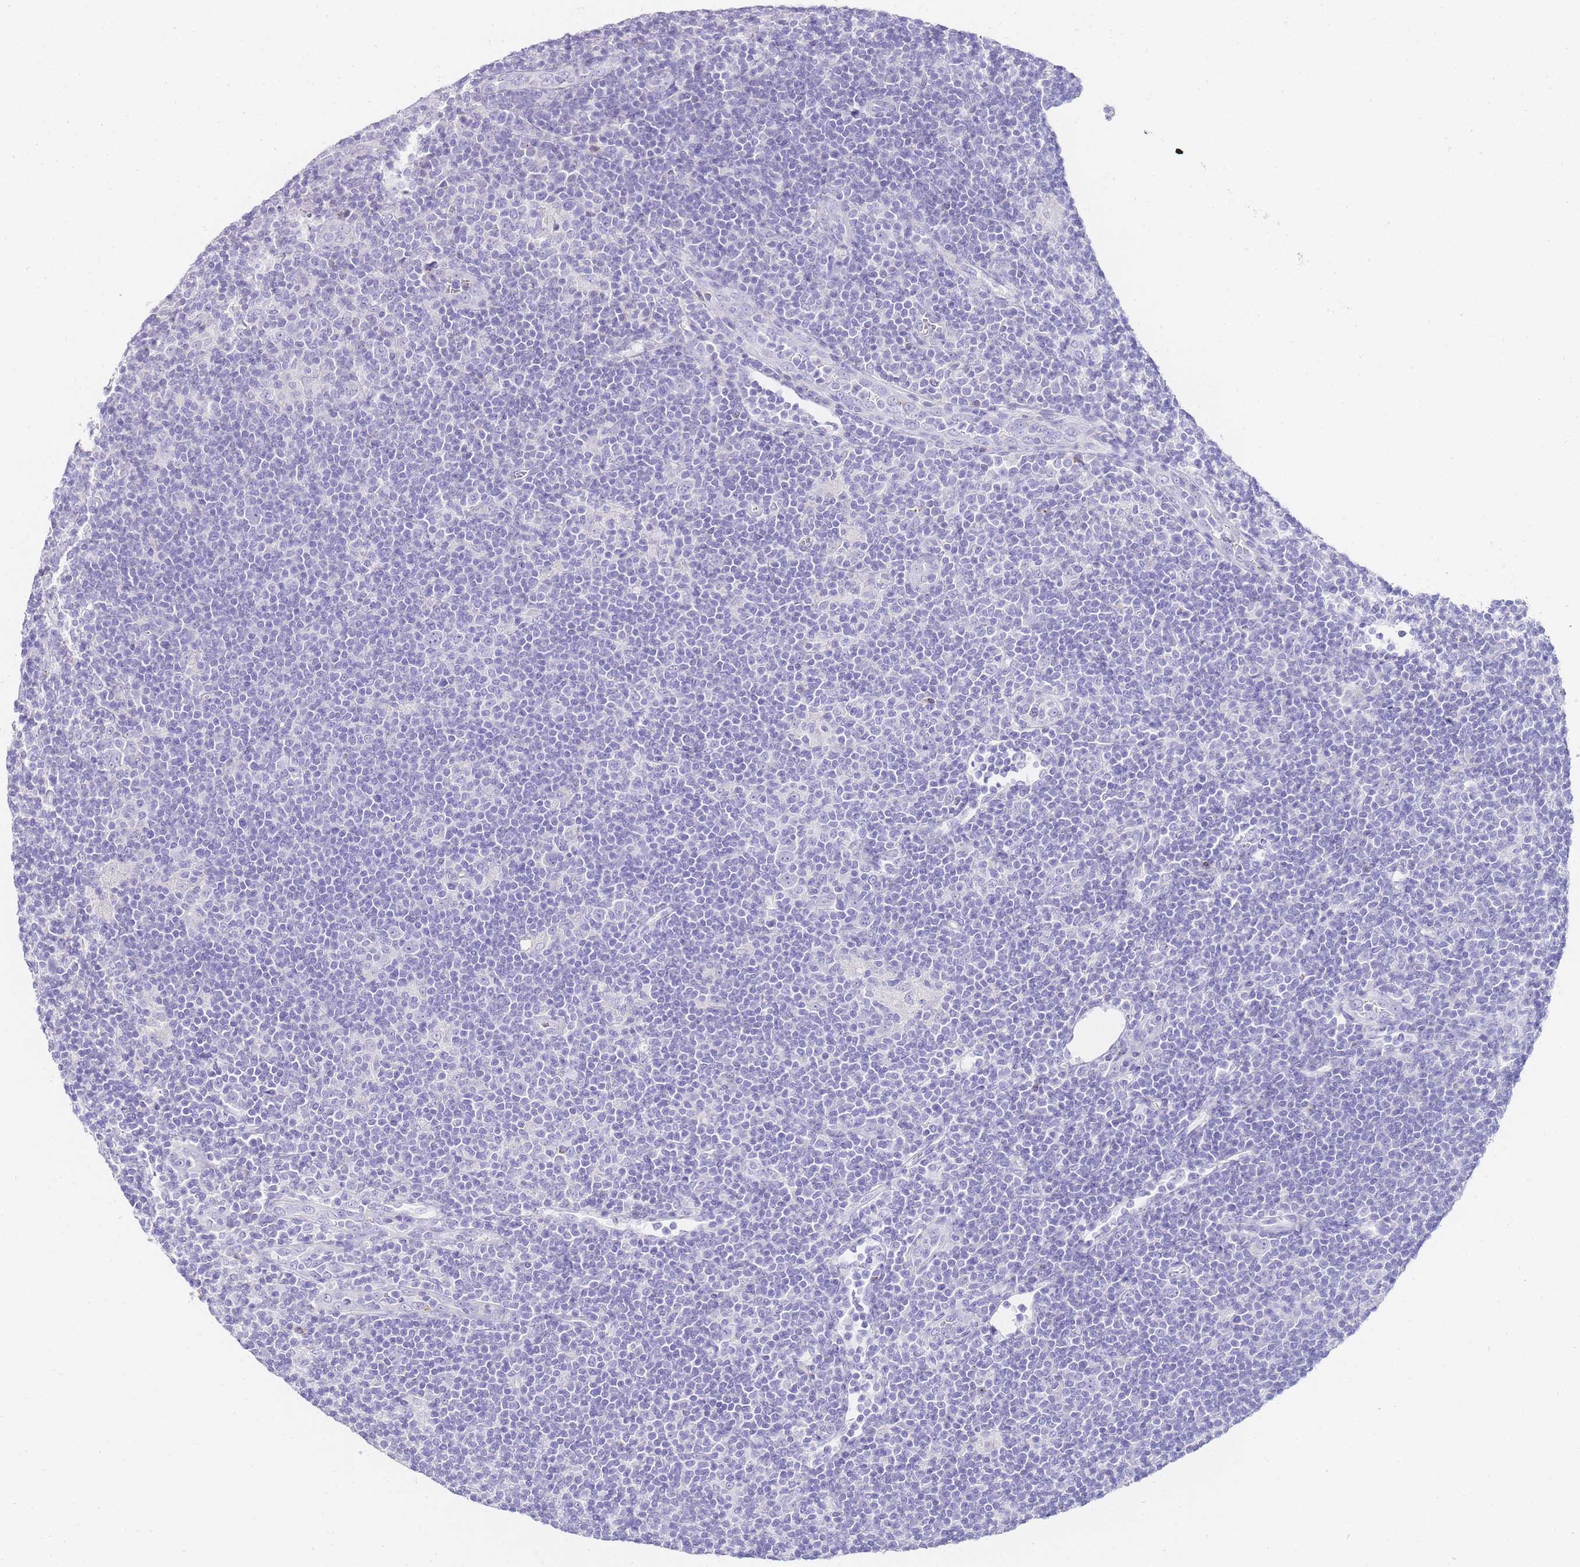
{"staining": {"intensity": "negative", "quantity": "none", "location": "none"}, "tissue": "lymphoma", "cell_type": "Tumor cells", "image_type": "cancer", "snomed": [{"axis": "morphology", "description": "Hodgkin's disease, NOS"}, {"axis": "topography", "description": "Lymph node"}], "caption": "A high-resolution photomicrograph shows IHC staining of lymphoma, which exhibits no significant positivity in tumor cells.", "gene": "DPP4", "patient": {"sex": "female", "age": 57}}